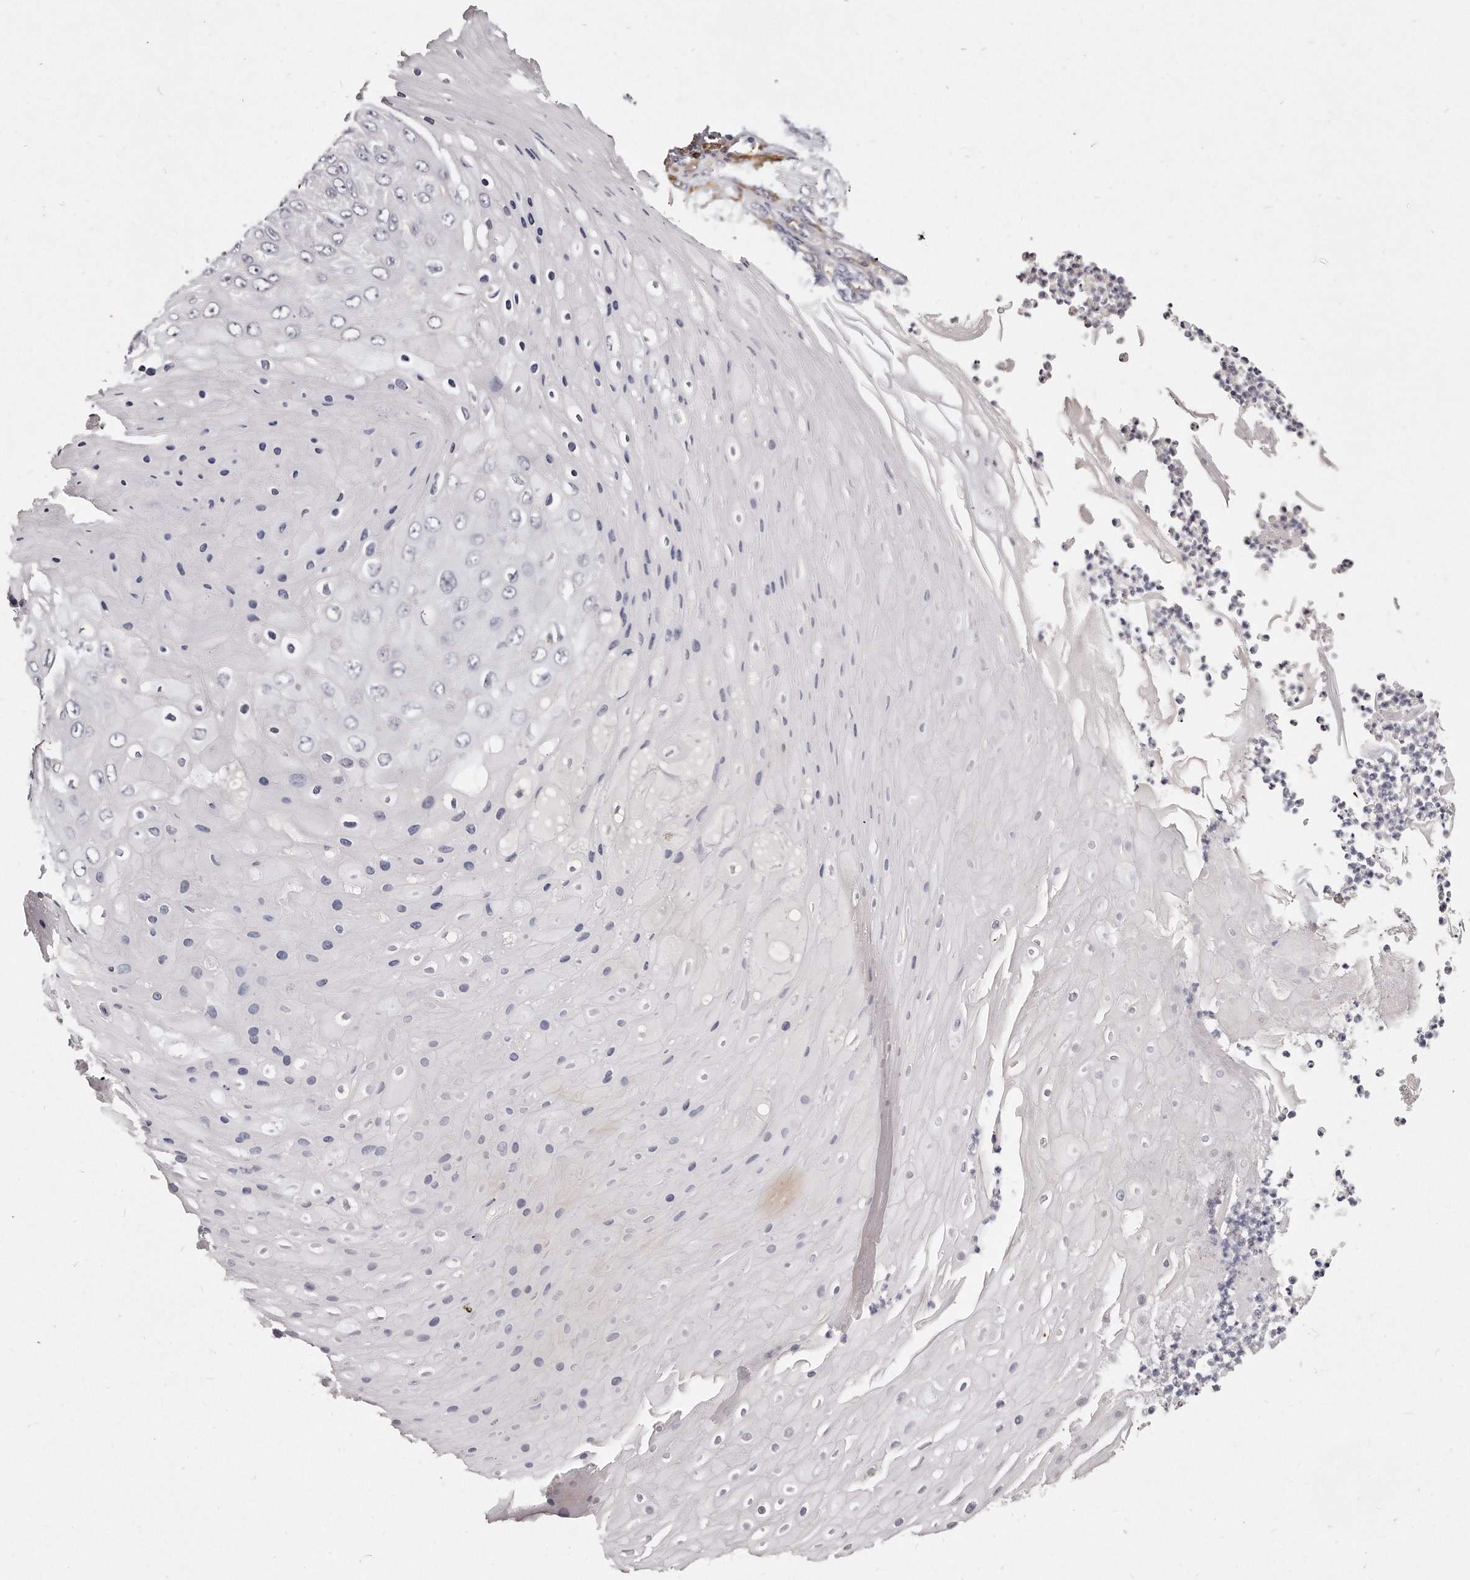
{"staining": {"intensity": "negative", "quantity": "none", "location": "none"}, "tissue": "skin cancer", "cell_type": "Tumor cells", "image_type": "cancer", "snomed": [{"axis": "morphology", "description": "Squamous cell carcinoma, NOS"}, {"axis": "topography", "description": "Skin"}], "caption": "This is an IHC histopathology image of human skin squamous cell carcinoma. There is no positivity in tumor cells.", "gene": "LMOD1", "patient": {"sex": "female", "age": 88}}